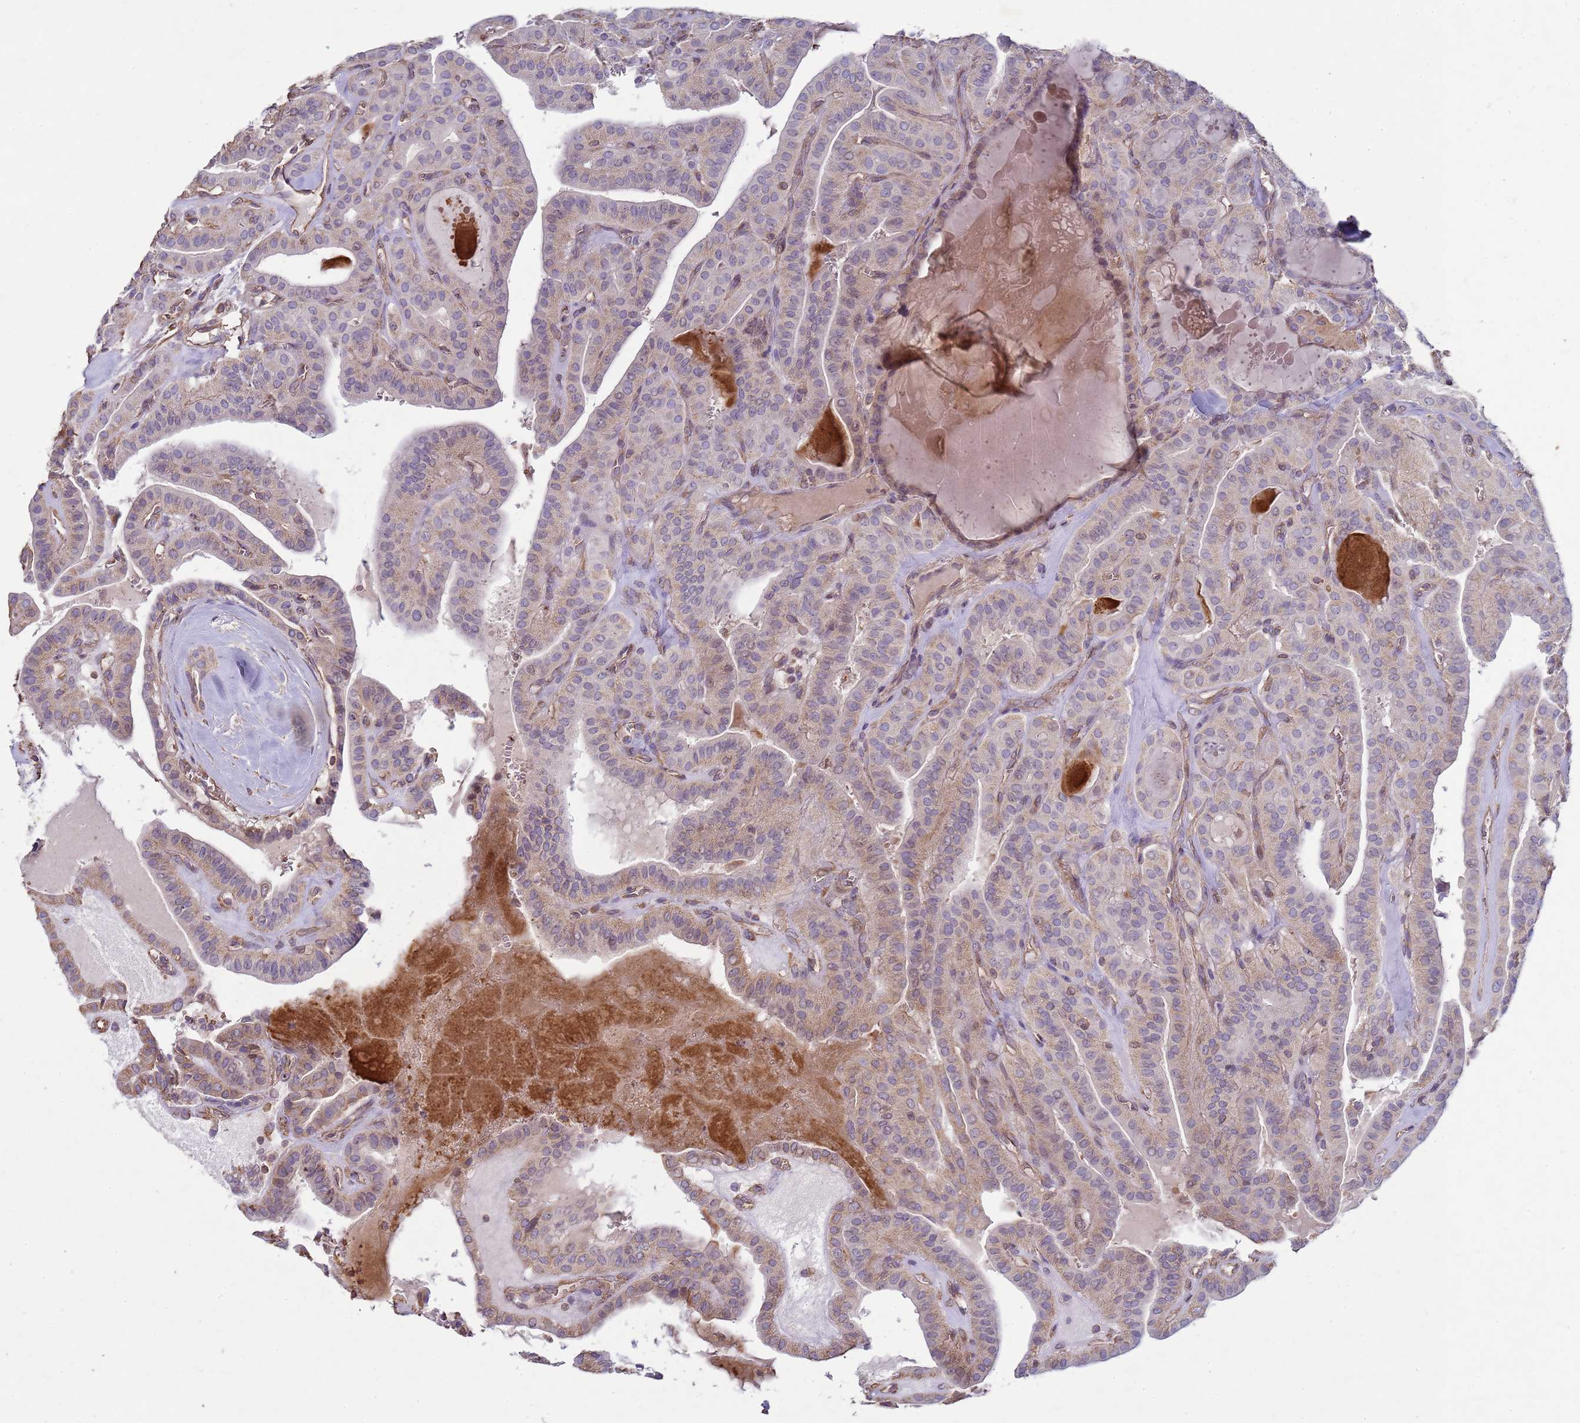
{"staining": {"intensity": "weak", "quantity": "25%-75%", "location": "cytoplasmic/membranous"}, "tissue": "thyroid cancer", "cell_type": "Tumor cells", "image_type": "cancer", "snomed": [{"axis": "morphology", "description": "Papillary adenocarcinoma, NOS"}, {"axis": "topography", "description": "Thyroid gland"}], "caption": "Immunohistochemical staining of papillary adenocarcinoma (thyroid) exhibits low levels of weak cytoplasmic/membranous staining in approximately 25%-75% of tumor cells. (DAB (3,3'-diaminobenzidine) IHC, brown staining for protein, blue staining for nuclei).", "gene": "SGIP1", "patient": {"sex": "male", "age": 52}}